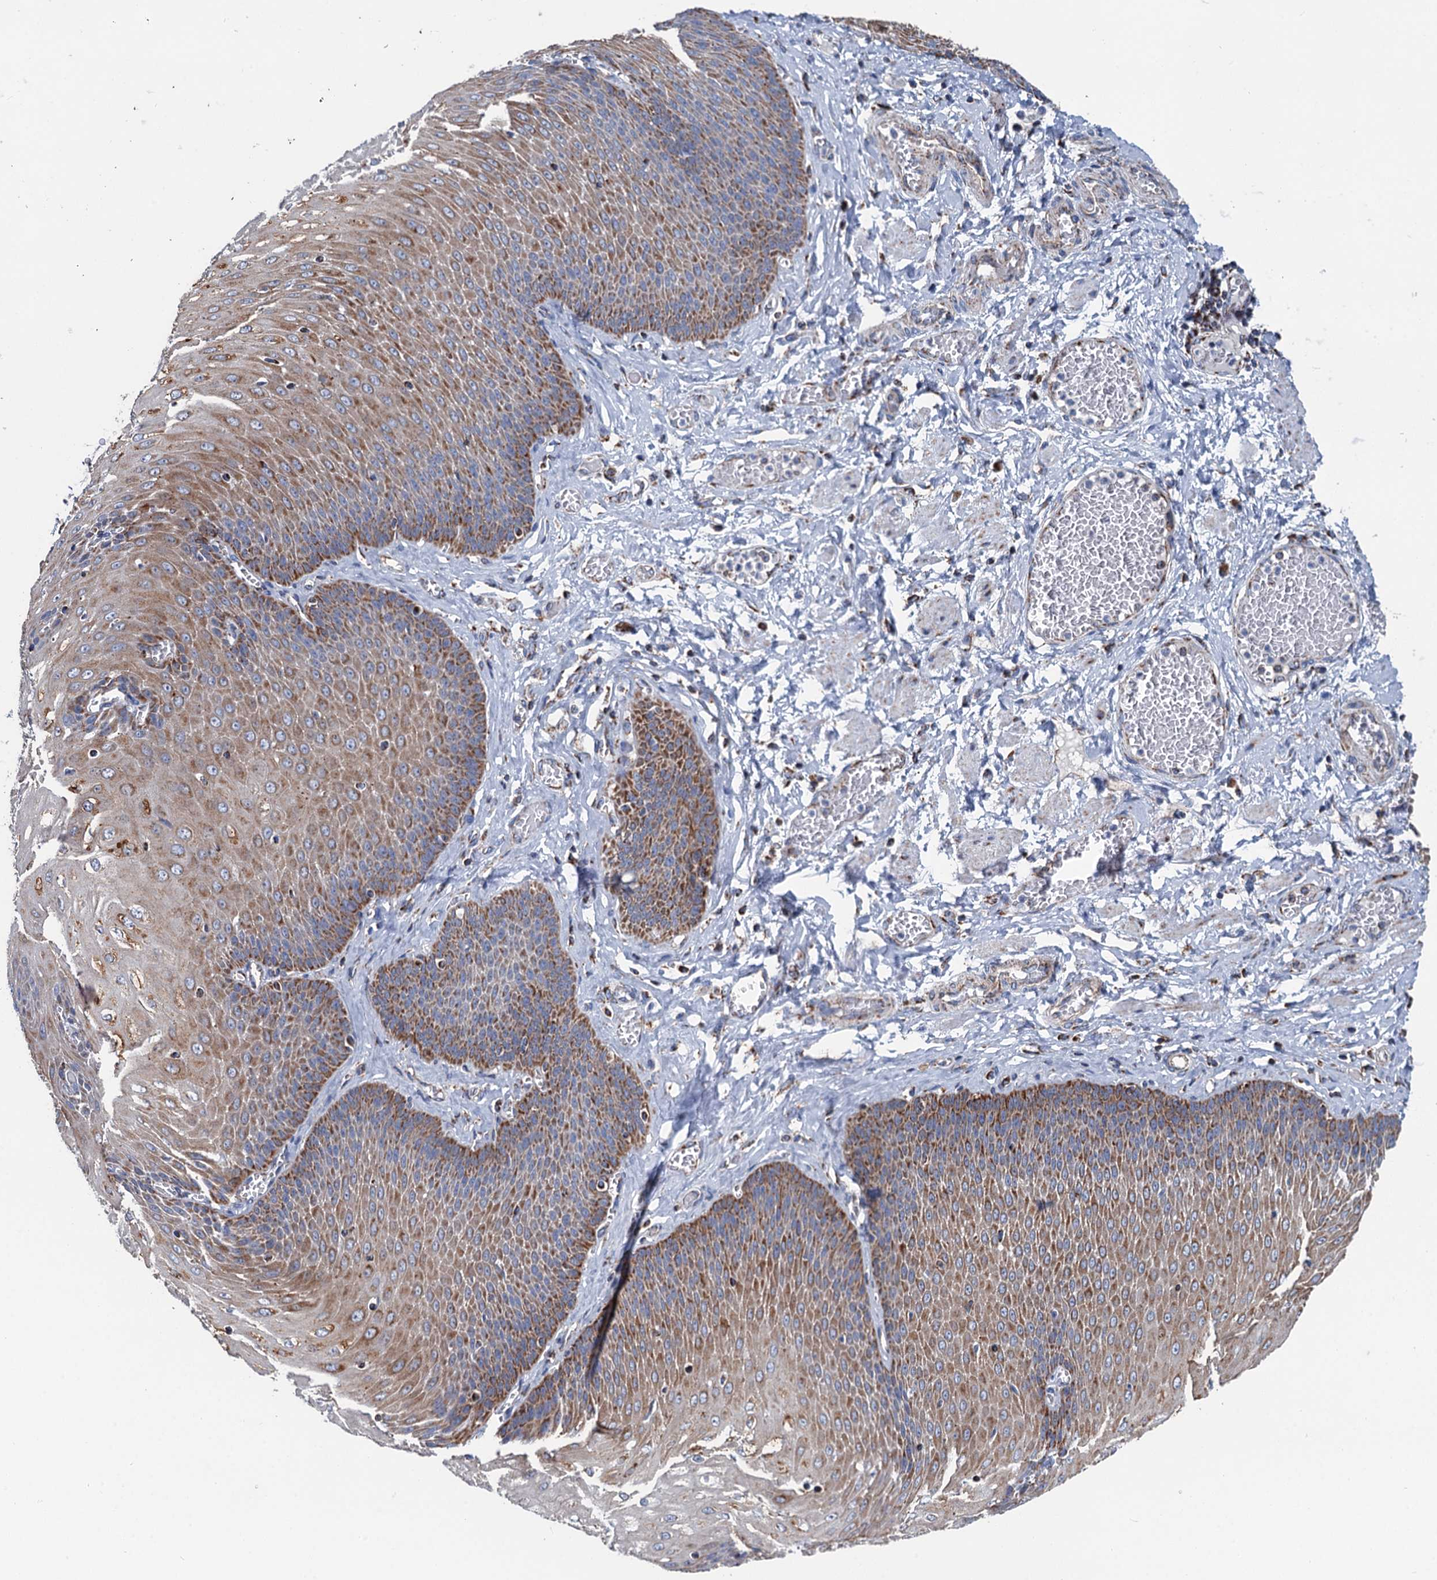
{"staining": {"intensity": "strong", "quantity": ">75%", "location": "cytoplasmic/membranous"}, "tissue": "esophagus", "cell_type": "Squamous epithelial cells", "image_type": "normal", "snomed": [{"axis": "morphology", "description": "Normal tissue, NOS"}, {"axis": "topography", "description": "Esophagus"}], "caption": "Protein analysis of benign esophagus demonstrates strong cytoplasmic/membranous positivity in about >75% of squamous epithelial cells. (DAB IHC, brown staining for protein, blue staining for nuclei).", "gene": "IVD", "patient": {"sex": "male", "age": 60}}